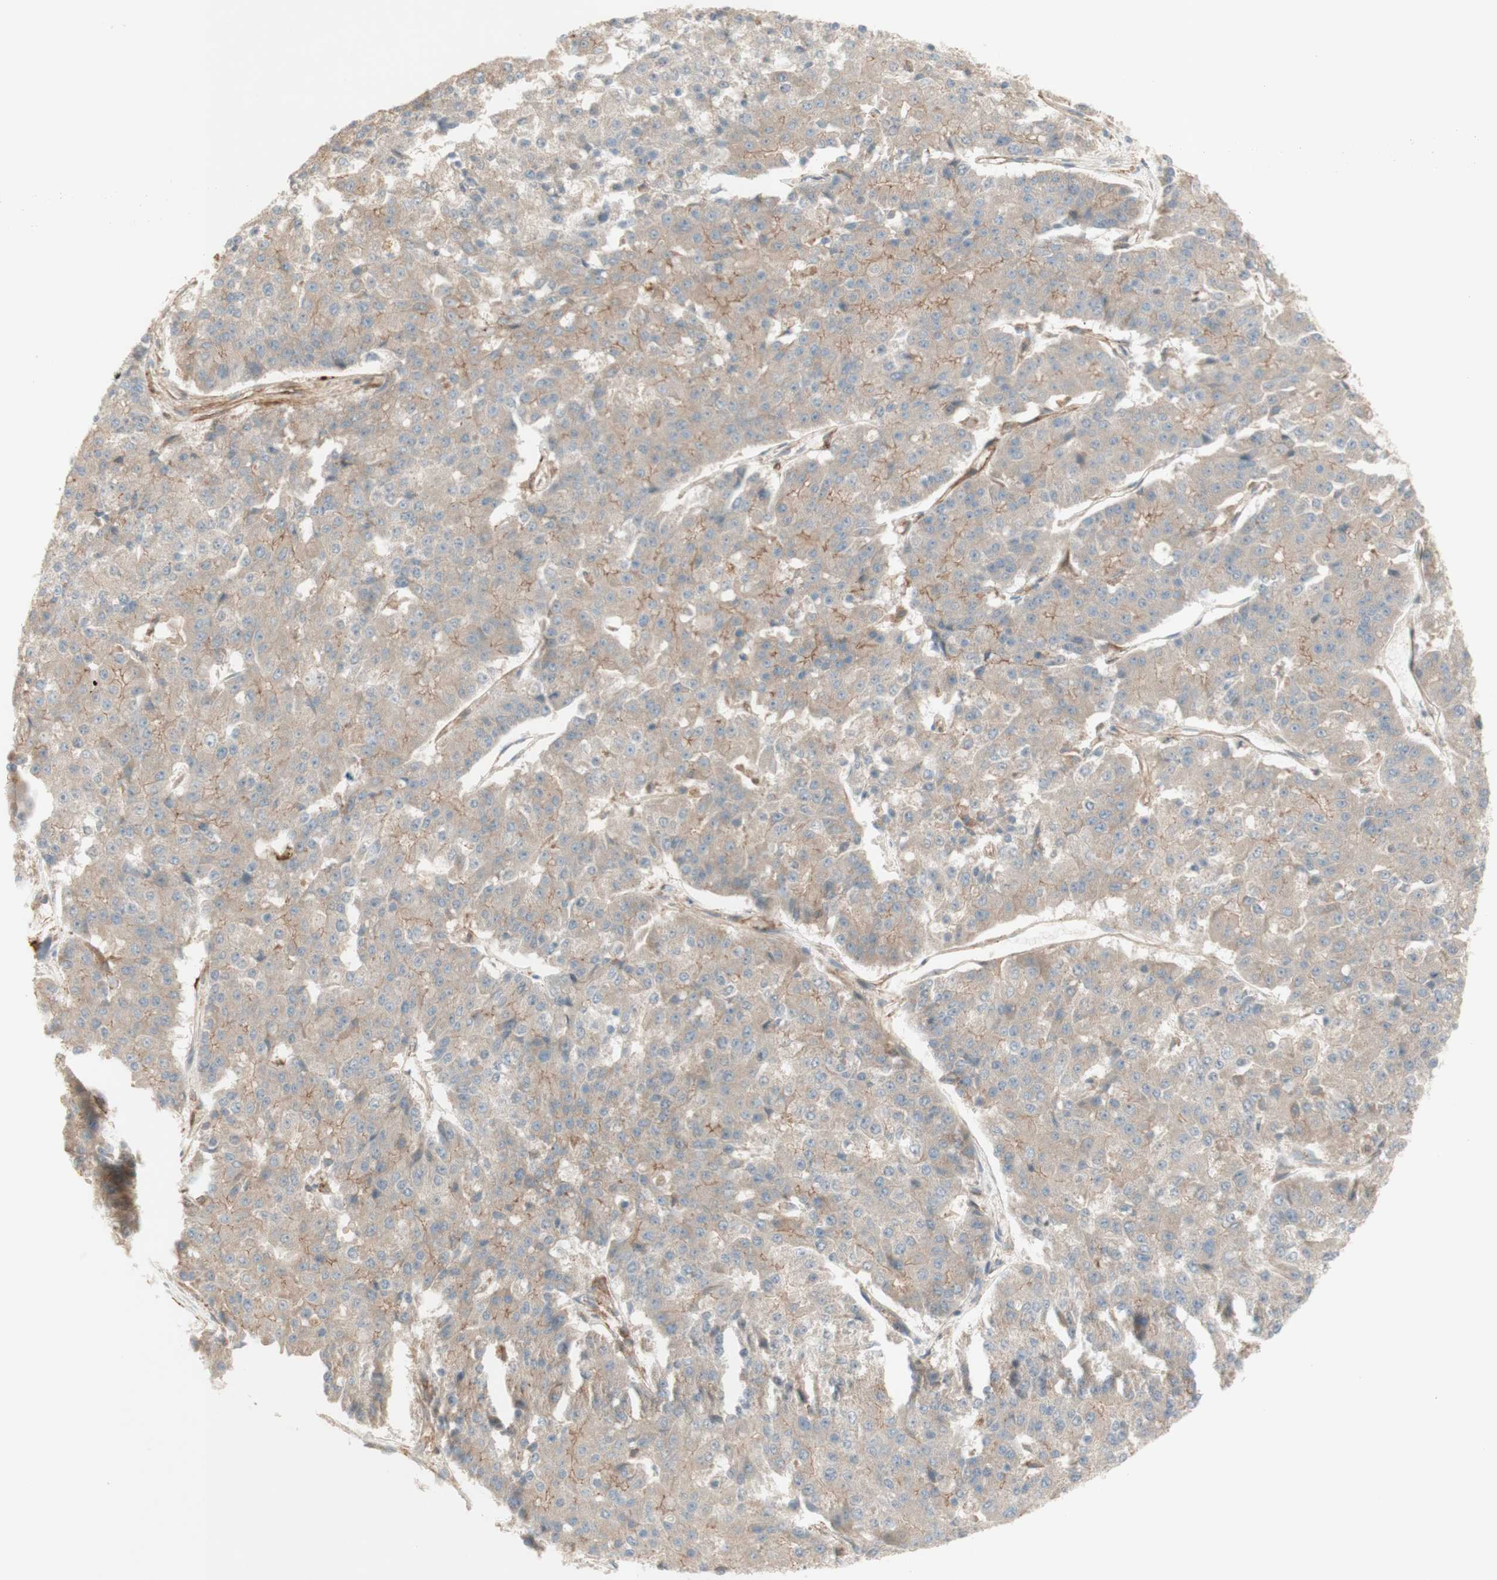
{"staining": {"intensity": "weak", "quantity": ">75%", "location": "cytoplasmic/membranous"}, "tissue": "pancreatic cancer", "cell_type": "Tumor cells", "image_type": "cancer", "snomed": [{"axis": "morphology", "description": "Adenocarcinoma, NOS"}, {"axis": "topography", "description": "Pancreas"}], "caption": "Tumor cells reveal low levels of weak cytoplasmic/membranous expression in approximately >75% of cells in adenocarcinoma (pancreatic).", "gene": "PTGER4", "patient": {"sex": "male", "age": 50}}